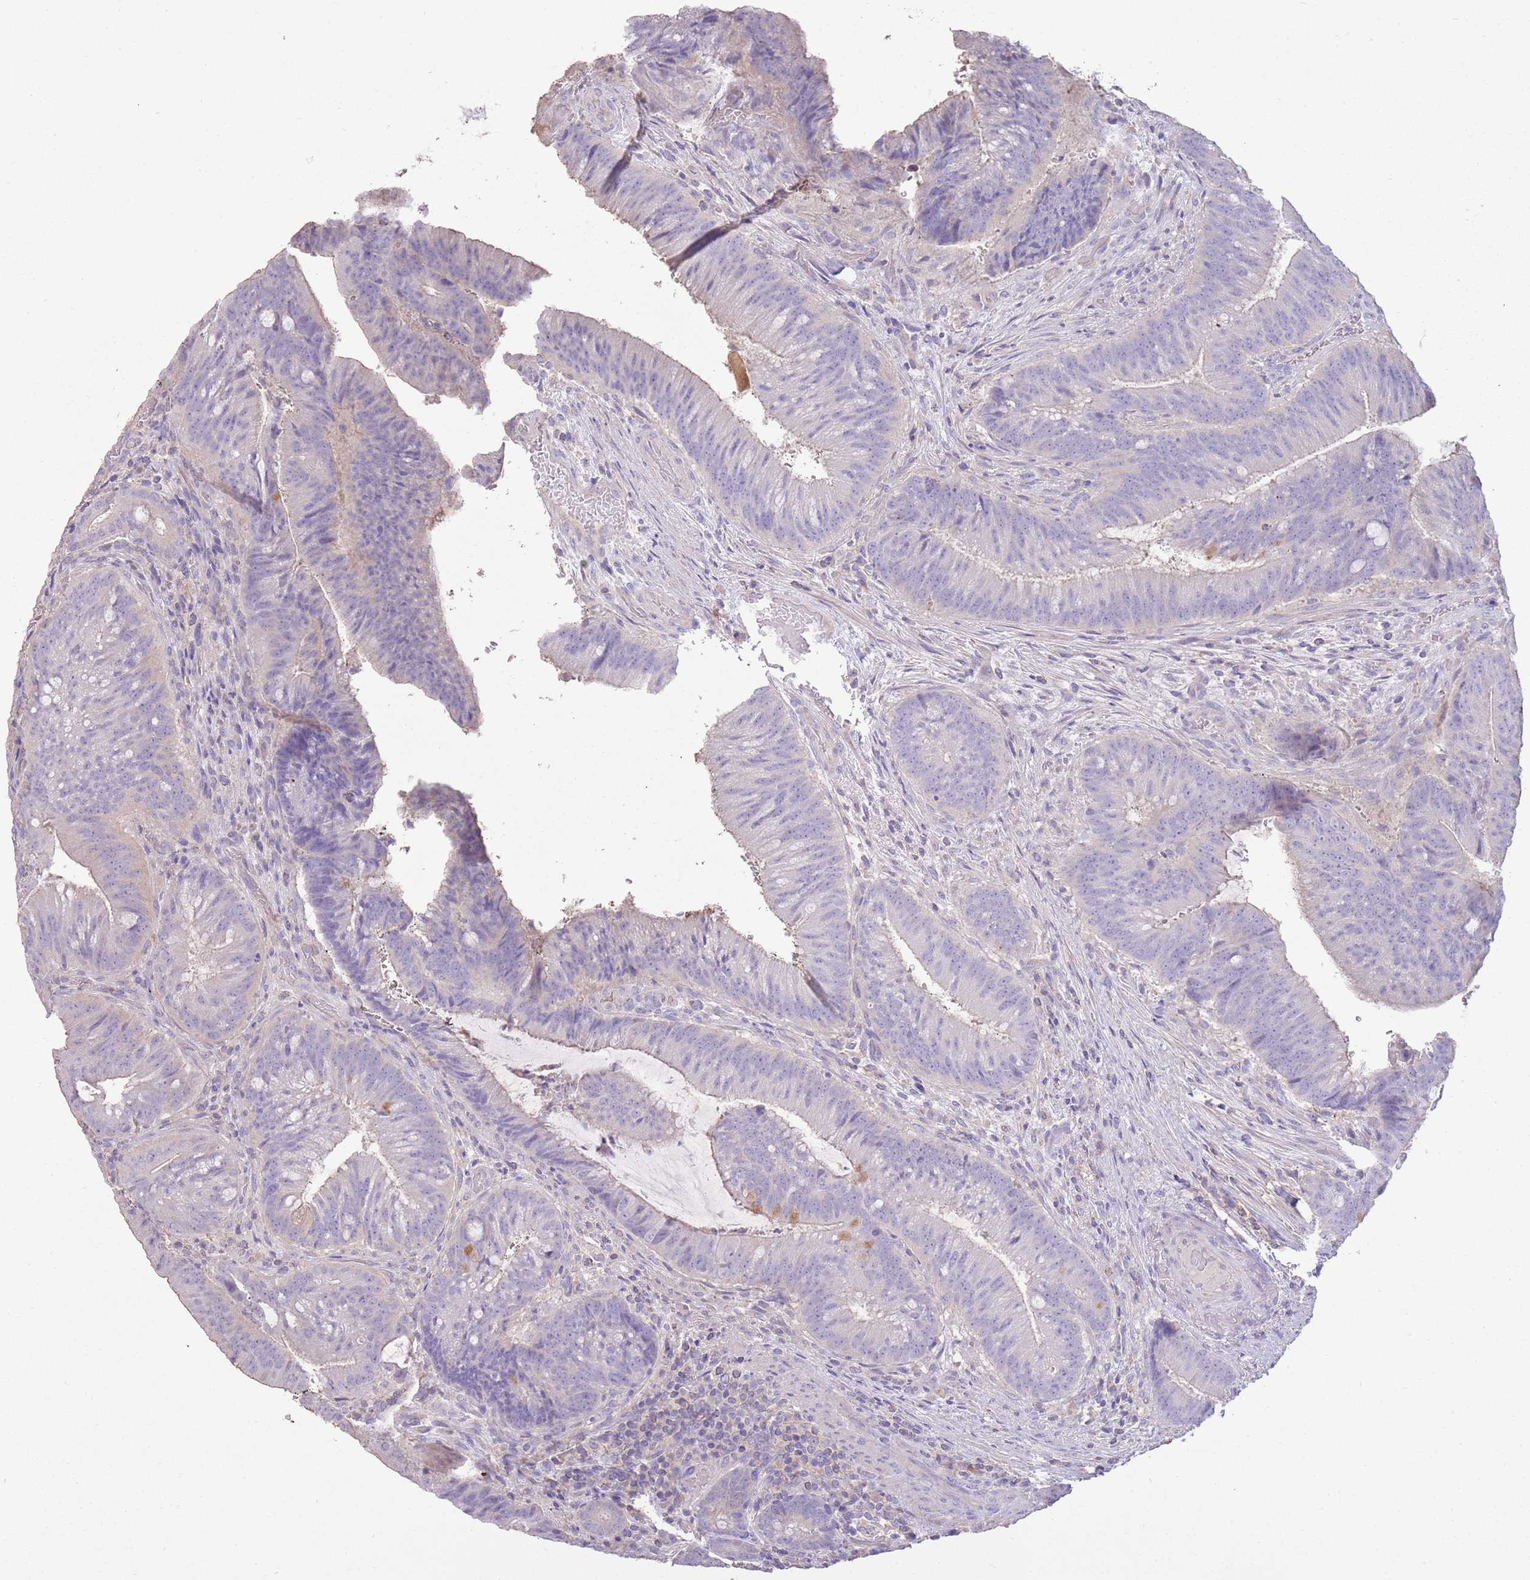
{"staining": {"intensity": "negative", "quantity": "none", "location": "none"}, "tissue": "colorectal cancer", "cell_type": "Tumor cells", "image_type": "cancer", "snomed": [{"axis": "morphology", "description": "Adenocarcinoma, NOS"}, {"axis": "topography", "description": "Colon"}], "caption": "Colorectal cancer was stained to show a protein in brown. There is no significant staining in tumor cells.", "gene": "SFTPA1", "patient": {"sex": "female", "age": 43}}